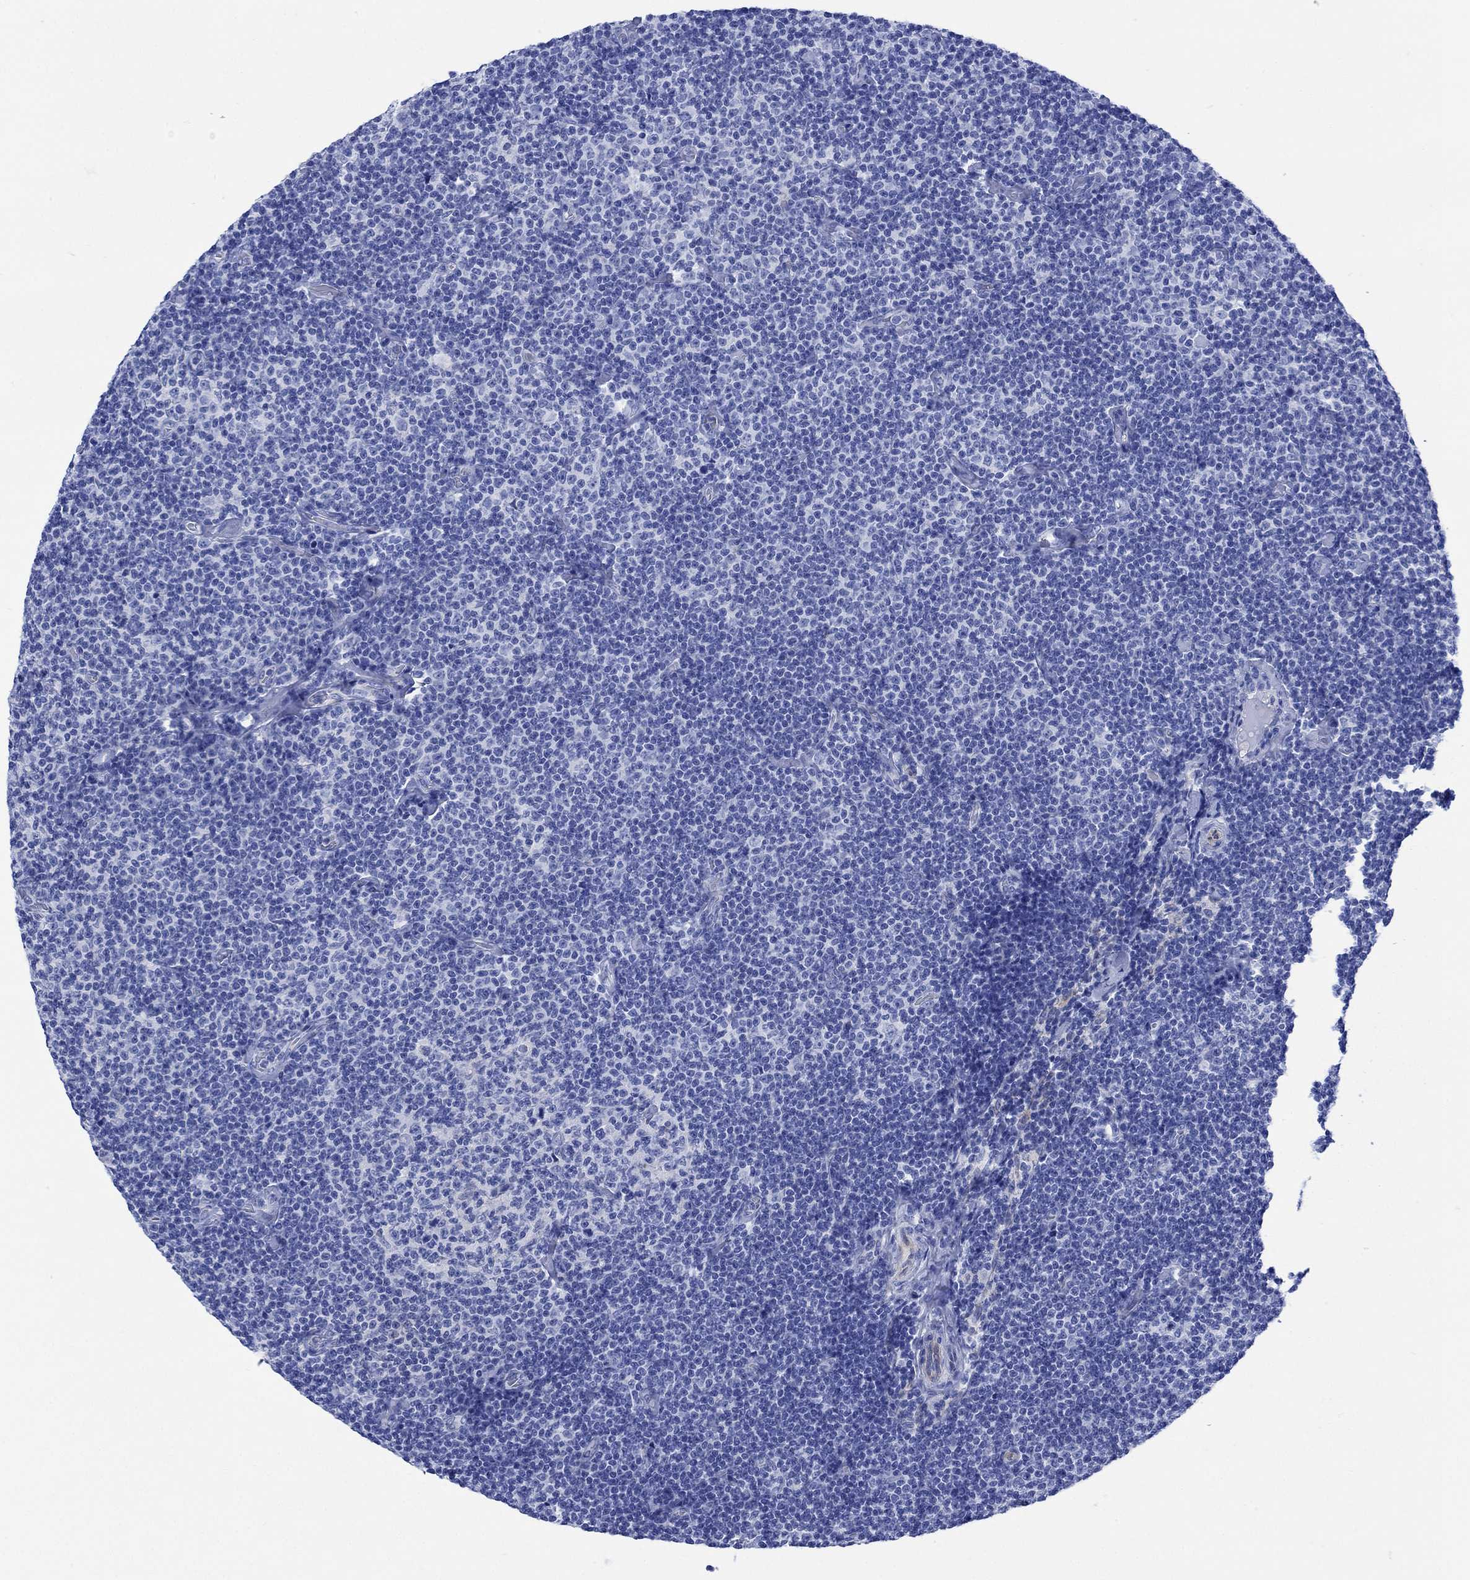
{"staining": {"intensity": "negative", "quantity": "none", "location": "none"}, "tissue": "lymphoma", "cell_type": "Tumor cells", "image_type": "cancer", "snomed": [{"axis": "morphology", "description": "Malignant lymphoma, non-Hodgkin's type, Low grade"}, {"axis": "topography", "description": "Lymph node"}], "caption": "There is no significant staining in tumor cells of lymphoma.", "gene": "MYL1", "patient": {"sex": "male", "age": 81}}